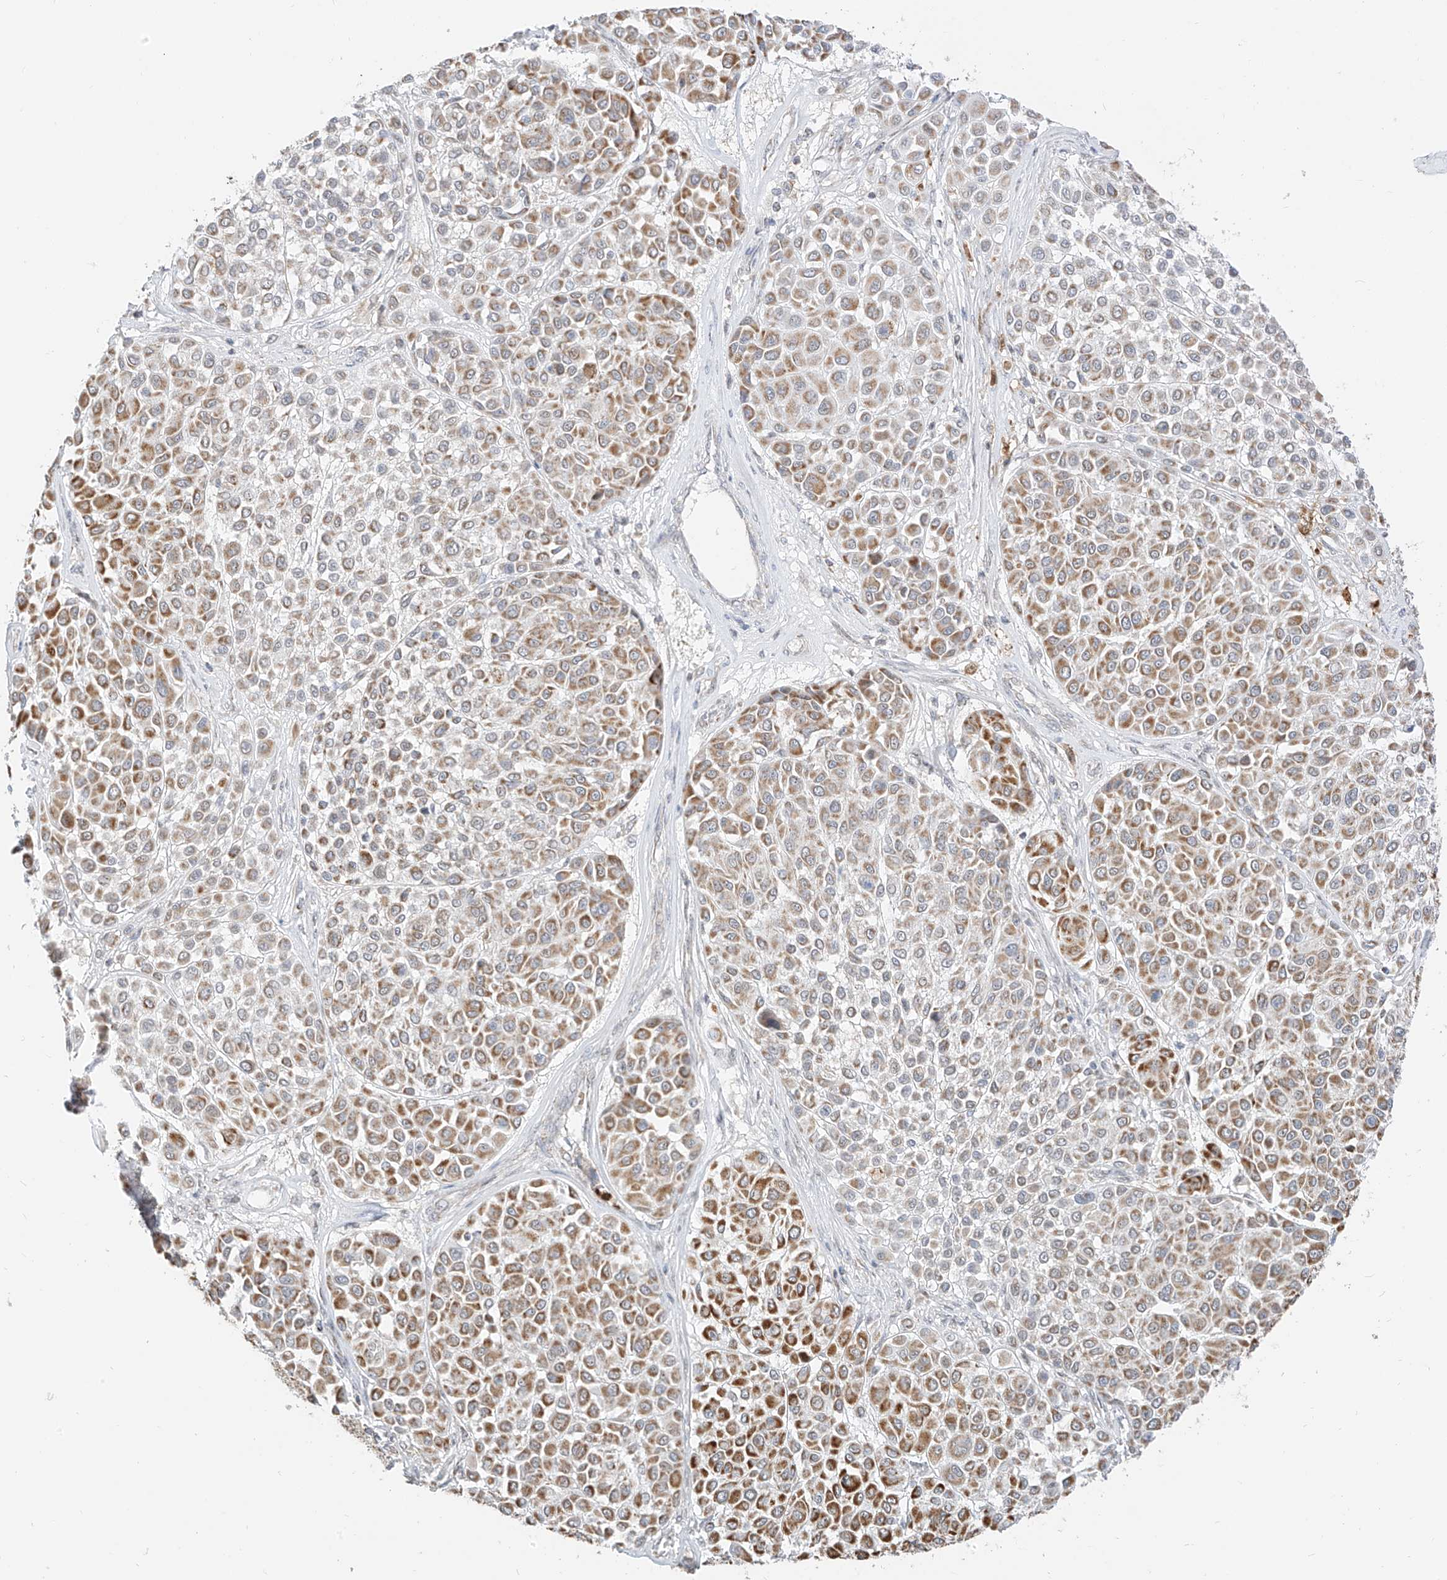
{"staining": {"intensity": "moderate", "quantity": ">75%", "location": "cytoplasmic/membranous"}, "tissue": "melanoma", "cell_type": "Tumor cells", "image_type": "cancer", "snomed": [{"axis": "morphology", "description": "Malignant melanoma, Metastatic site"}, {"axis": "topography", "description": "Soft tissue"}], "caption": "A medium amount of moderate cytoplasmic/membranous staining is present in approximately >75% of tumor cells in malignant melanoma (metastatic site) tissue. The staining was performed using DAB (3,3'-diaminobenzidine), with brown indicating positive protein expression. Nuclei are stained blue with hematoxylin.", "gene": "MTUS2", "patient": {"sex": "male", "age": 41}}